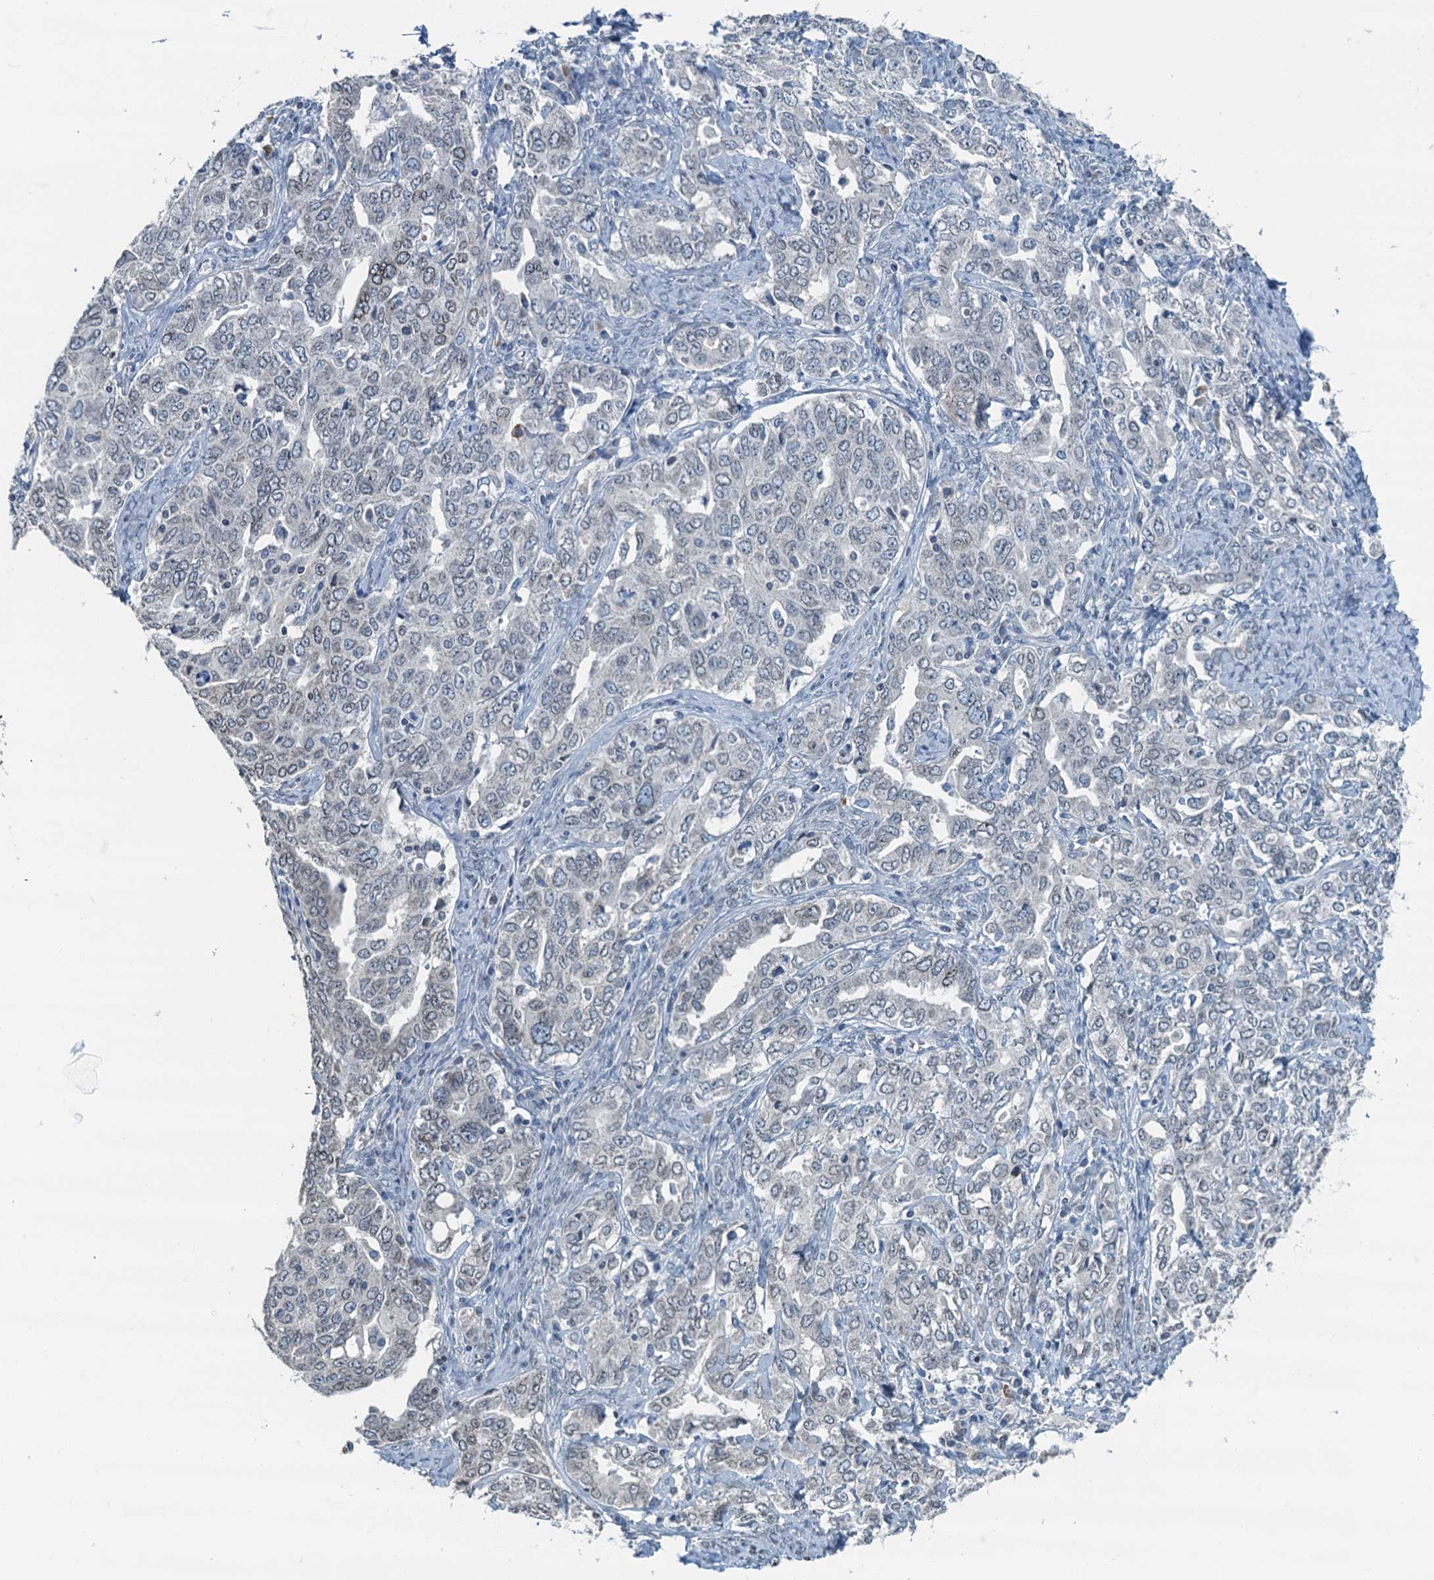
{"staining": {"intensity": "weak", "quantity": "25%-75%", "location": "nuclear"}, "tissue": "ovarian cancer", "cell_type": "Tumor cells", "image_type": "cancer", "snomed": [{"axis": "morphology", "description": "Carcinoma, endometroid"}, {"axis": "topography", "description": "Ovary"}], "caption": "The histopathology image exhibits a brown stain indicating the presence of a protein in the nuclear of tumor cells in ovarian cancer.", "gene": "C11orf54", "patient": {"sex": "female", "age": 62}}